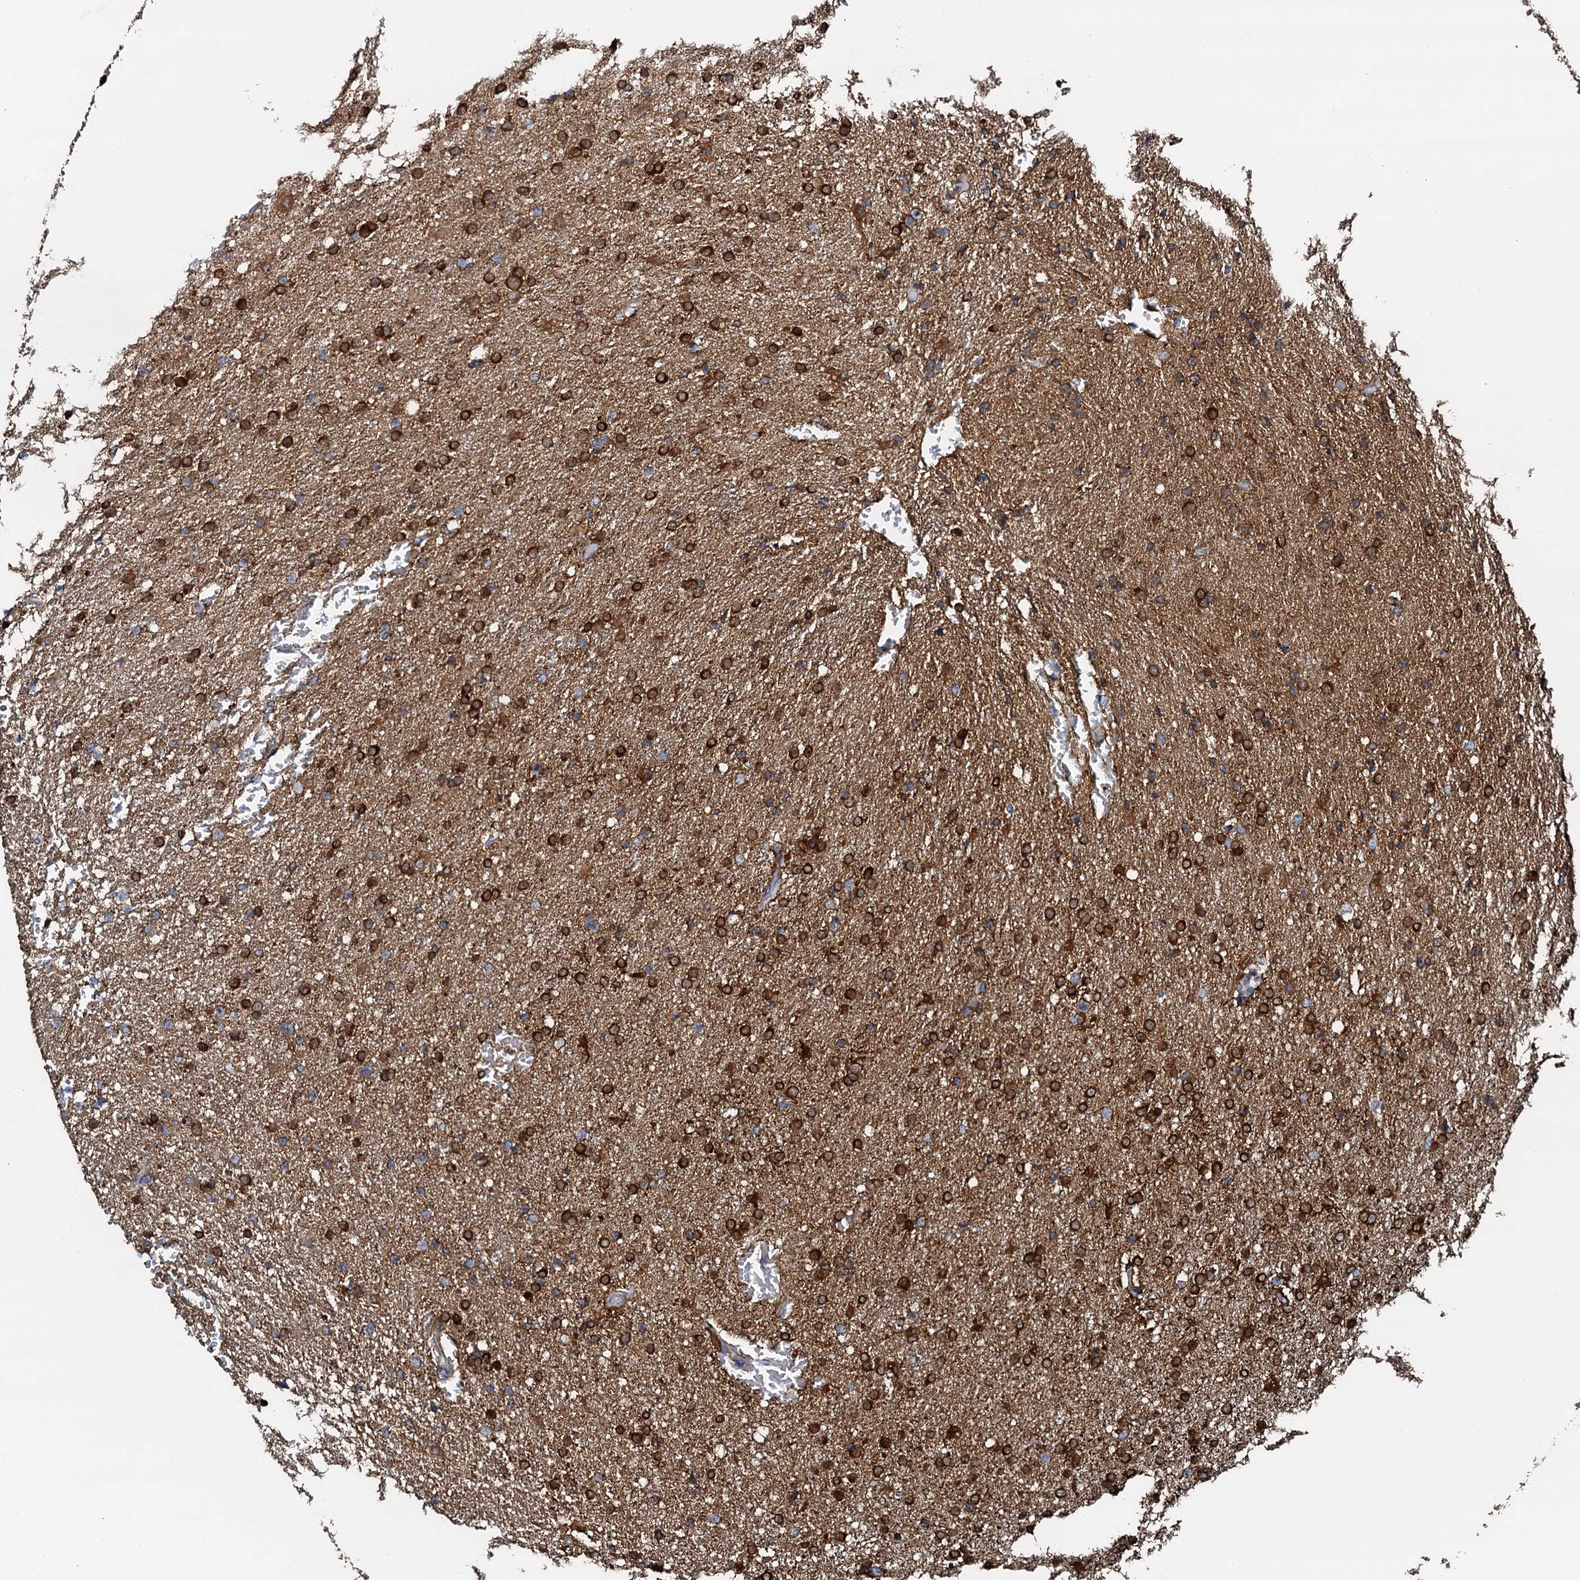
{"staining": {"intensity": "strong", "quantity": "25%-75%", "location": "cytoplasmic/membranous"}, "tissue": "glioma", "cell_type": "Tumor cells", "image_type": "cancer", "snomed": [{"axis": "morphology", "description": "Glioma, malignant, High grade"}, {"axis": "topography", "description": "Brain"}], "caption": "Human glioma stained with a protein marker demonstrates strong staining in tumor cells.", "gene": "GFOD2", "patient": {"sex": "male", "age": 72}}